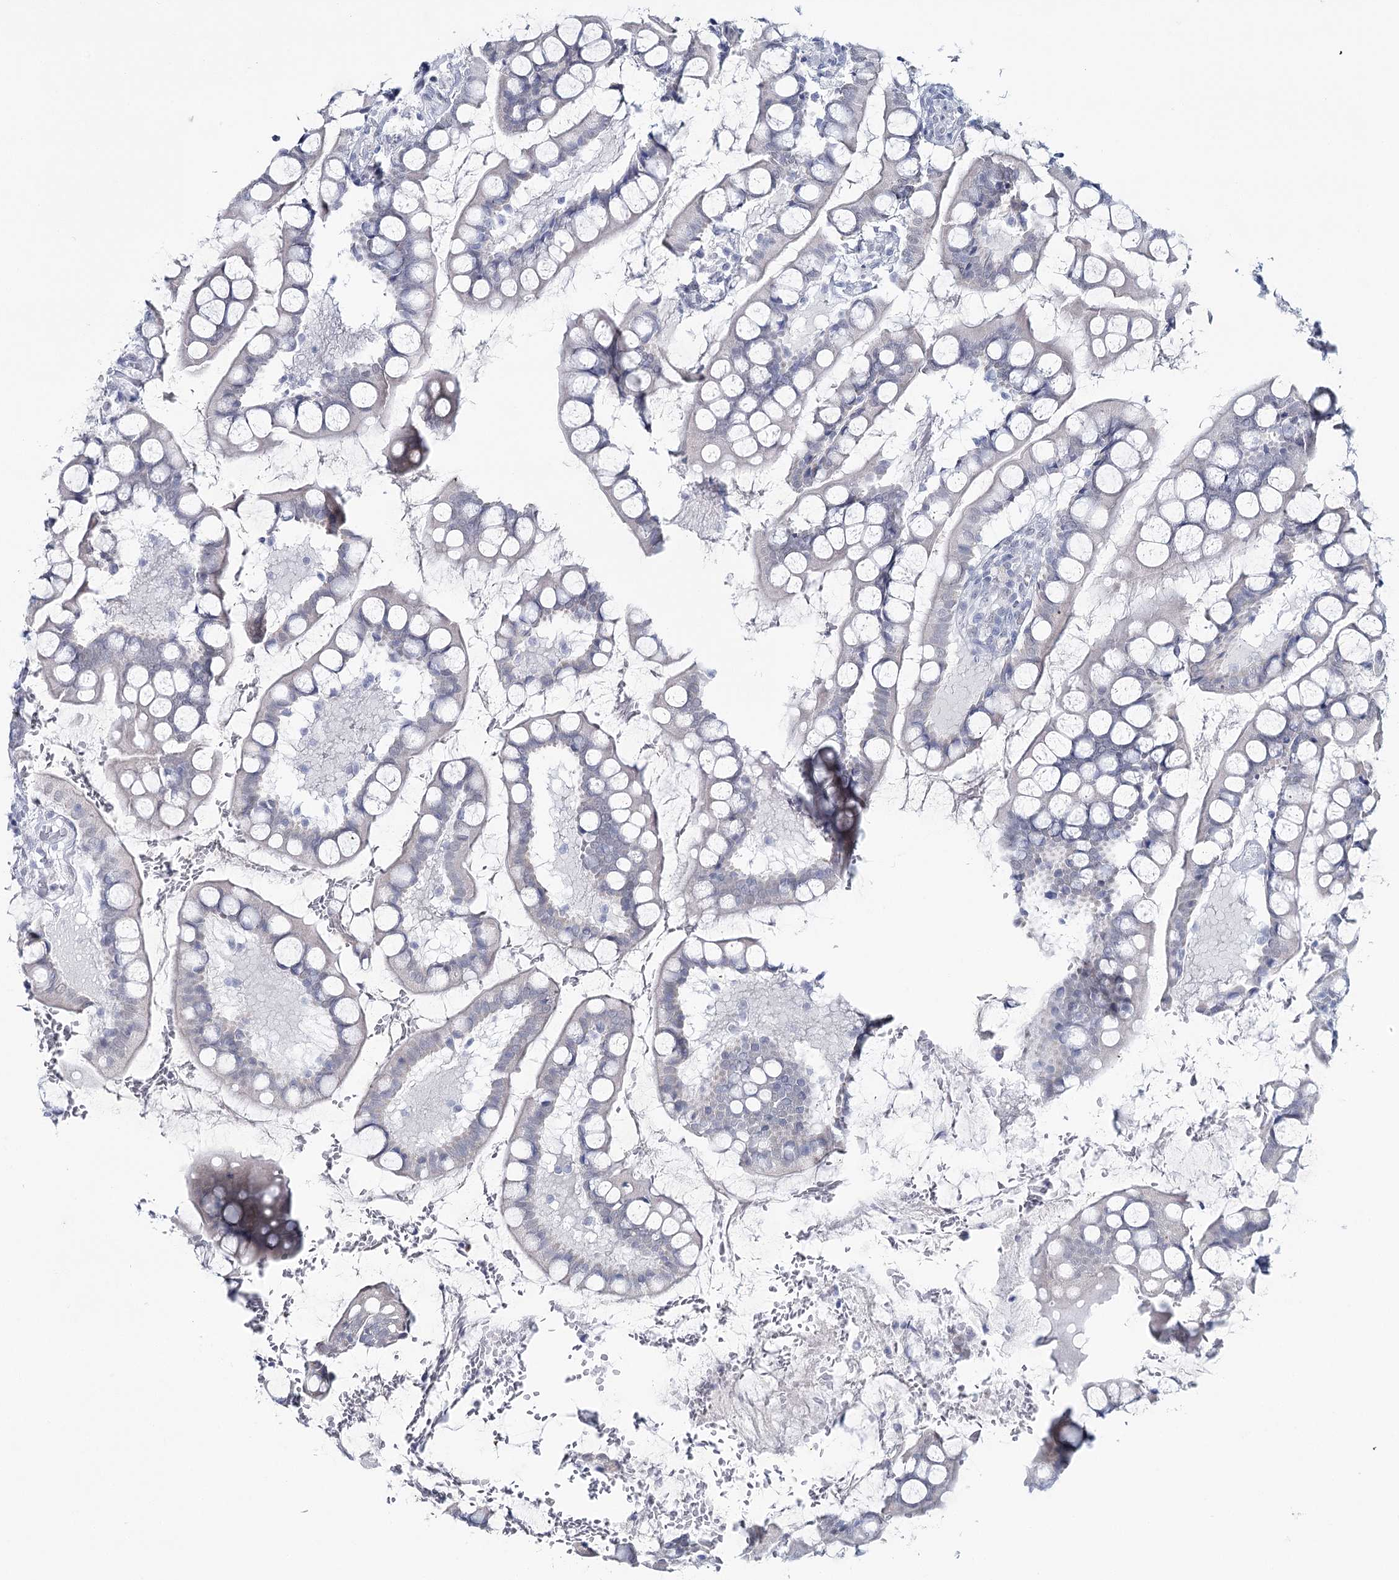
{"staining": {"intensity": "weak", "quantity": "<25%", "location": "nuclear"}, "tissue": "small intestine", "cell_type": "Glandular cells", "image_type": "normal", "snomed": [{"axis": "morphology", "description": "Normal tissue, NOS"}, {"axis": "topography", "description": "Small intestine"}], "caption": "High power microscopy image of an immunohistochemistry micrograph of normal small intestine, revealing no significant positivity in glandular cells.", "gene": "ZC3H8", "patient": {"sex": "male", "age": 52}}